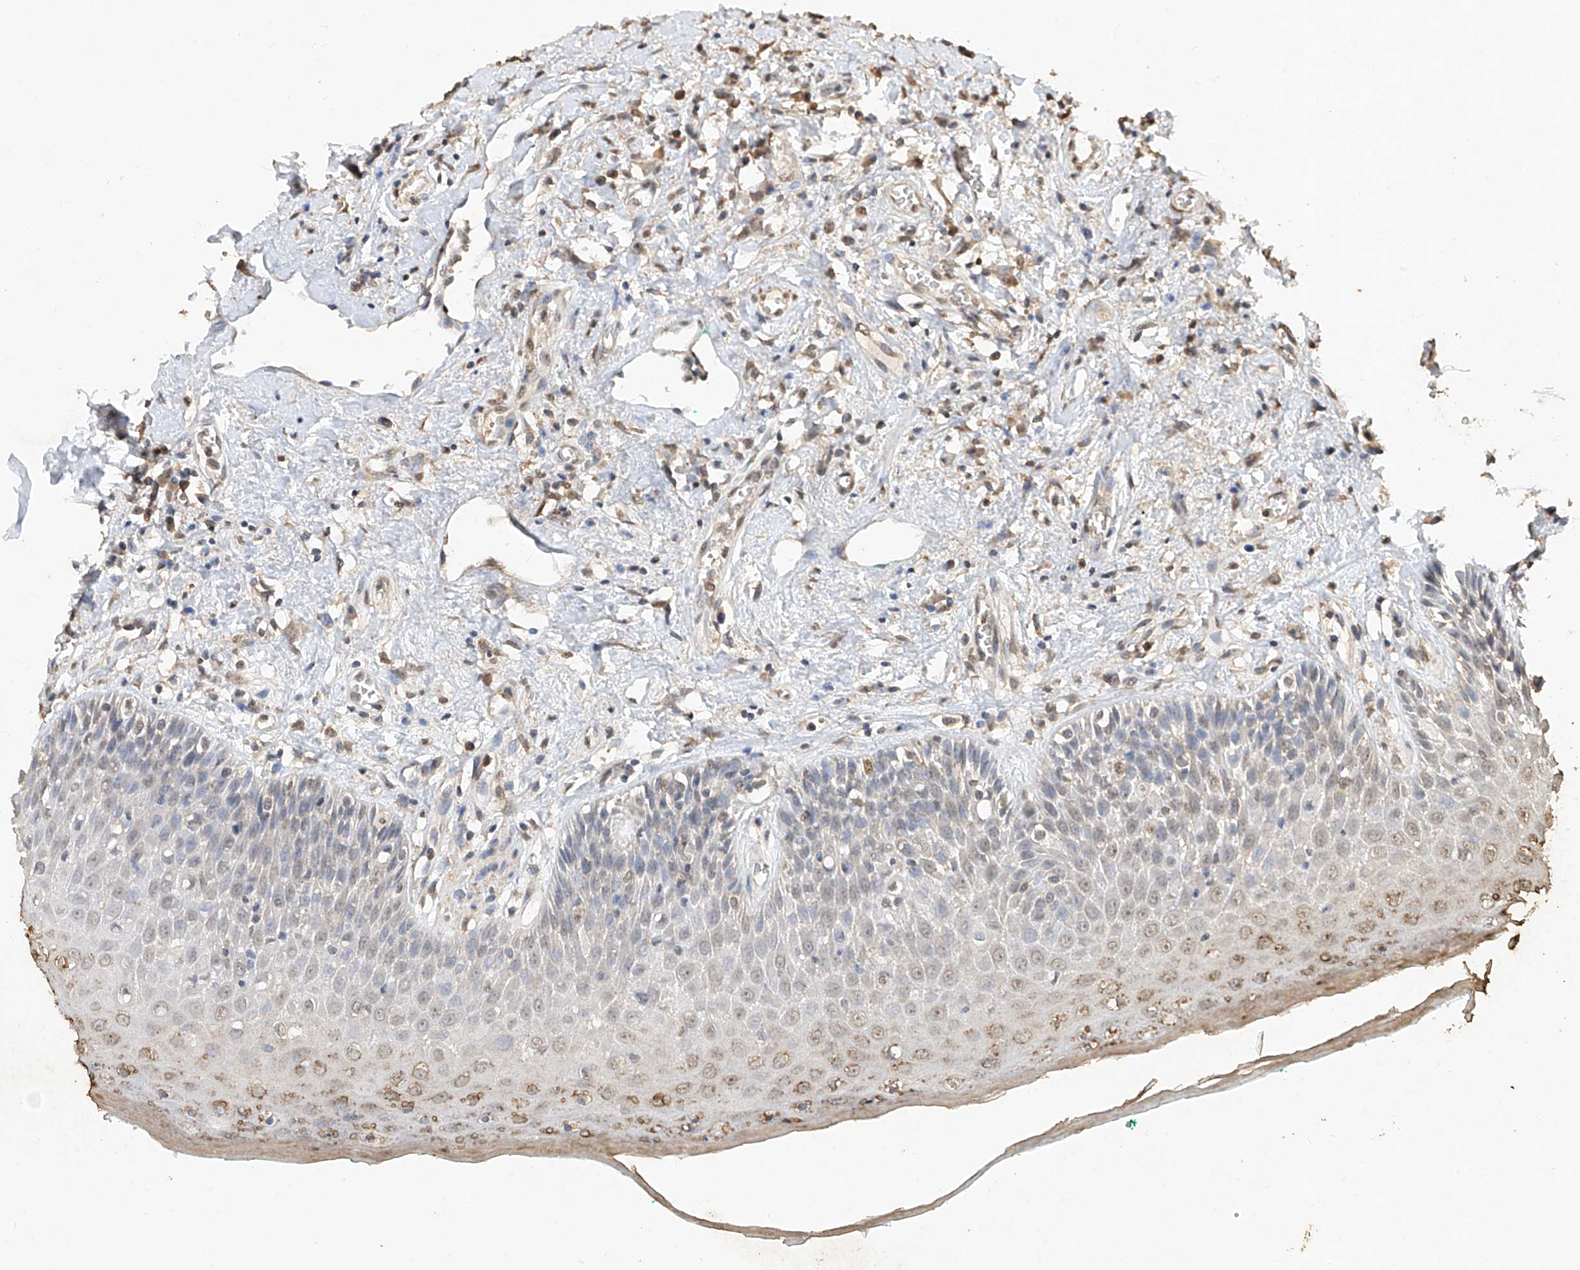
{"staining": {"intensity": "moderate", "quantity": "<25%", "location": "cytoplasmic/membranous"}, "tissue": "oral mucosa", "cell_type": "Squamous epithelial cells", "image_type": "normal", "snomed": [{"axis": "morphology", "description": "Normal tissue, NOS"}, {"axis": "topography", "description": "Oral tissue"}], "caption": "Normal oral mucosa was stained to show a protein in brown. There is low levels of moderate cytoplasmic/membranous positivity in approximately <25% of squamous epithelial cells.", "gene": "ELOVL1", "patient": {"sex": "female", "age": 70}}